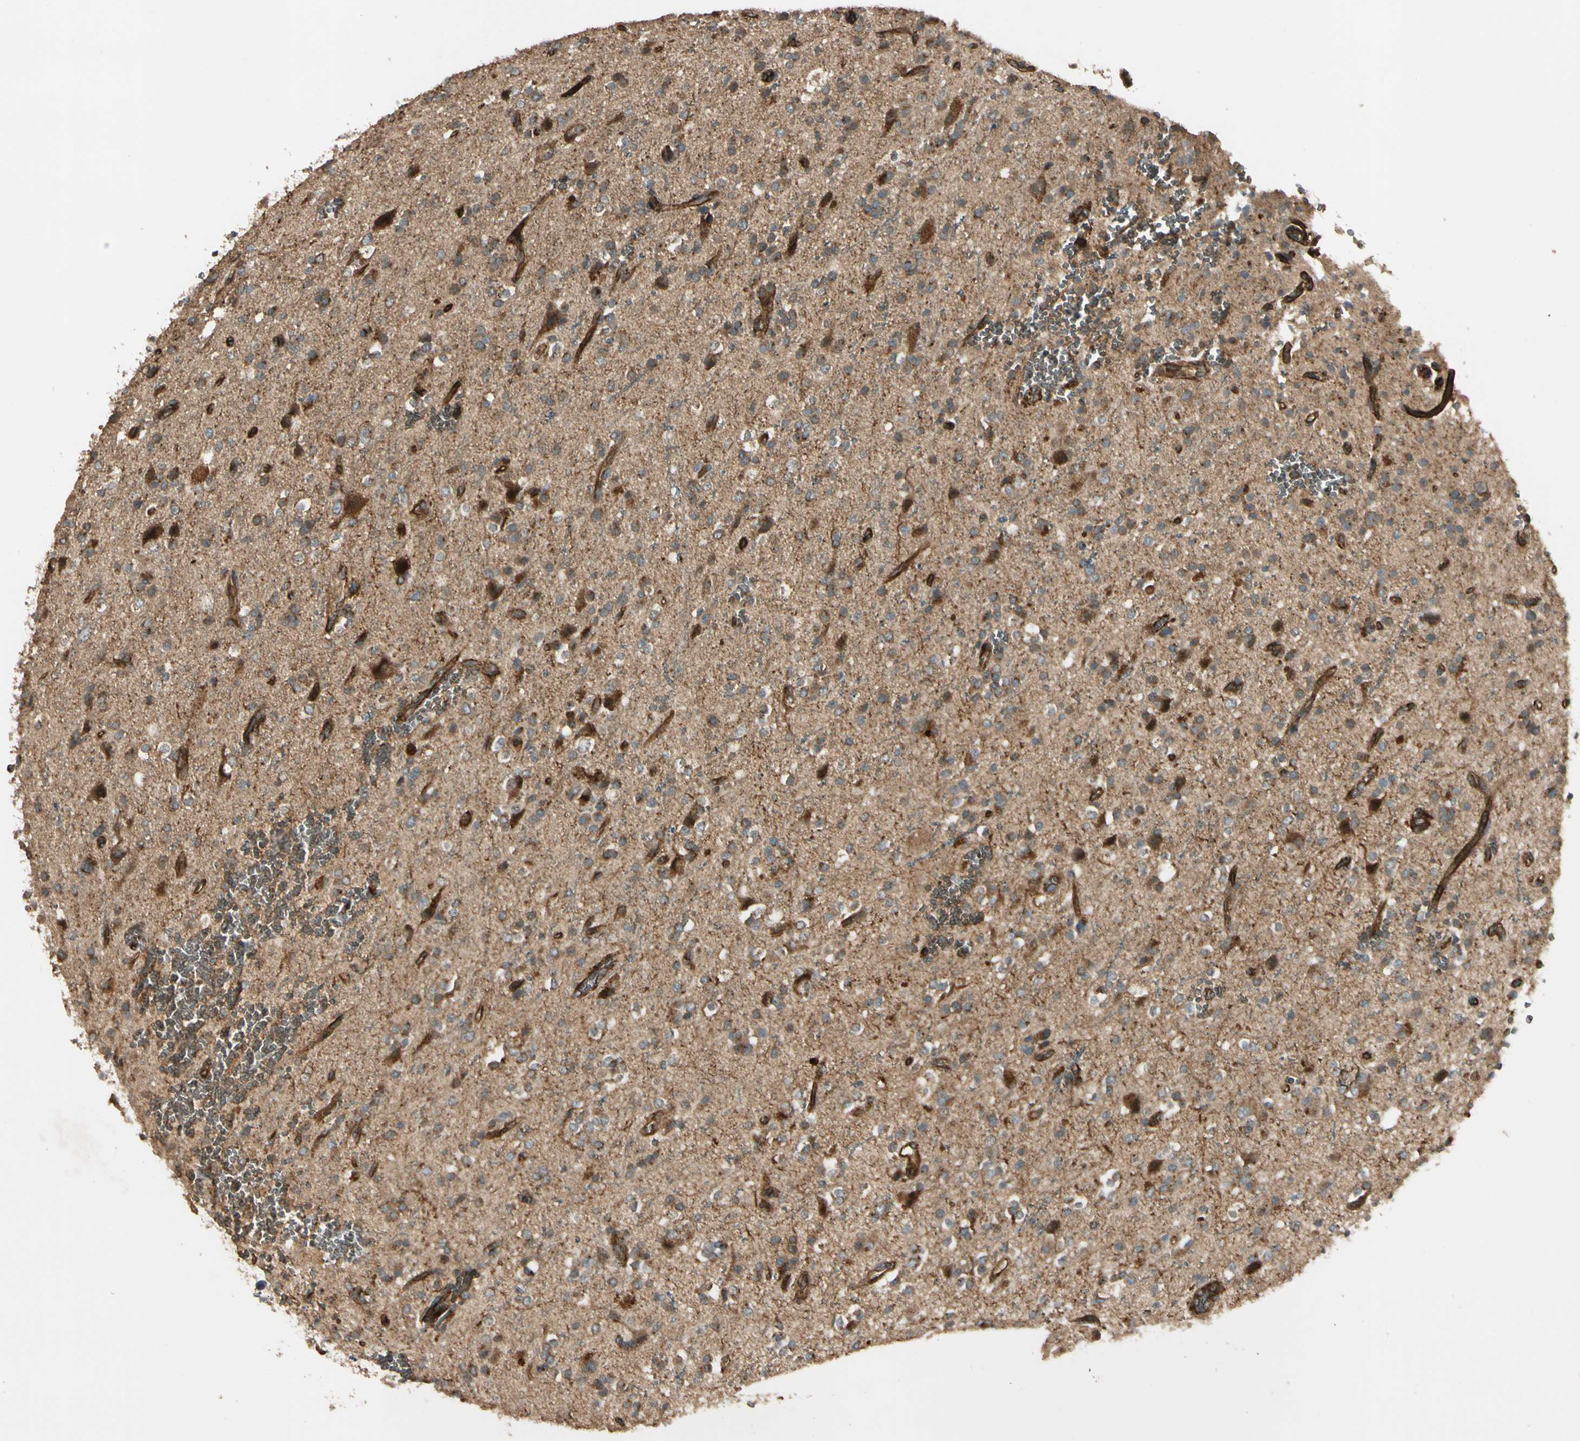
{"staining": {"intensity": "moderate", "quantity": "<25%", "location": "cytoplasmic/membranous"}, "tissue": "glioma", "cell_type": "Tumor cells", "image_type": "cancer", "snomed": [{"axis": "morphology", "description": "Glioma, malignant, High grade"}, {"axis": "topography", "description": "Brain"}], "caption": "Human glioma stained for a protein (brown) reveals moderate cytoplasmic/membranous positive staining in about <25% of tumor cells.", "gene": "GCK", "patient": {"sex": "male", "age": 47}}